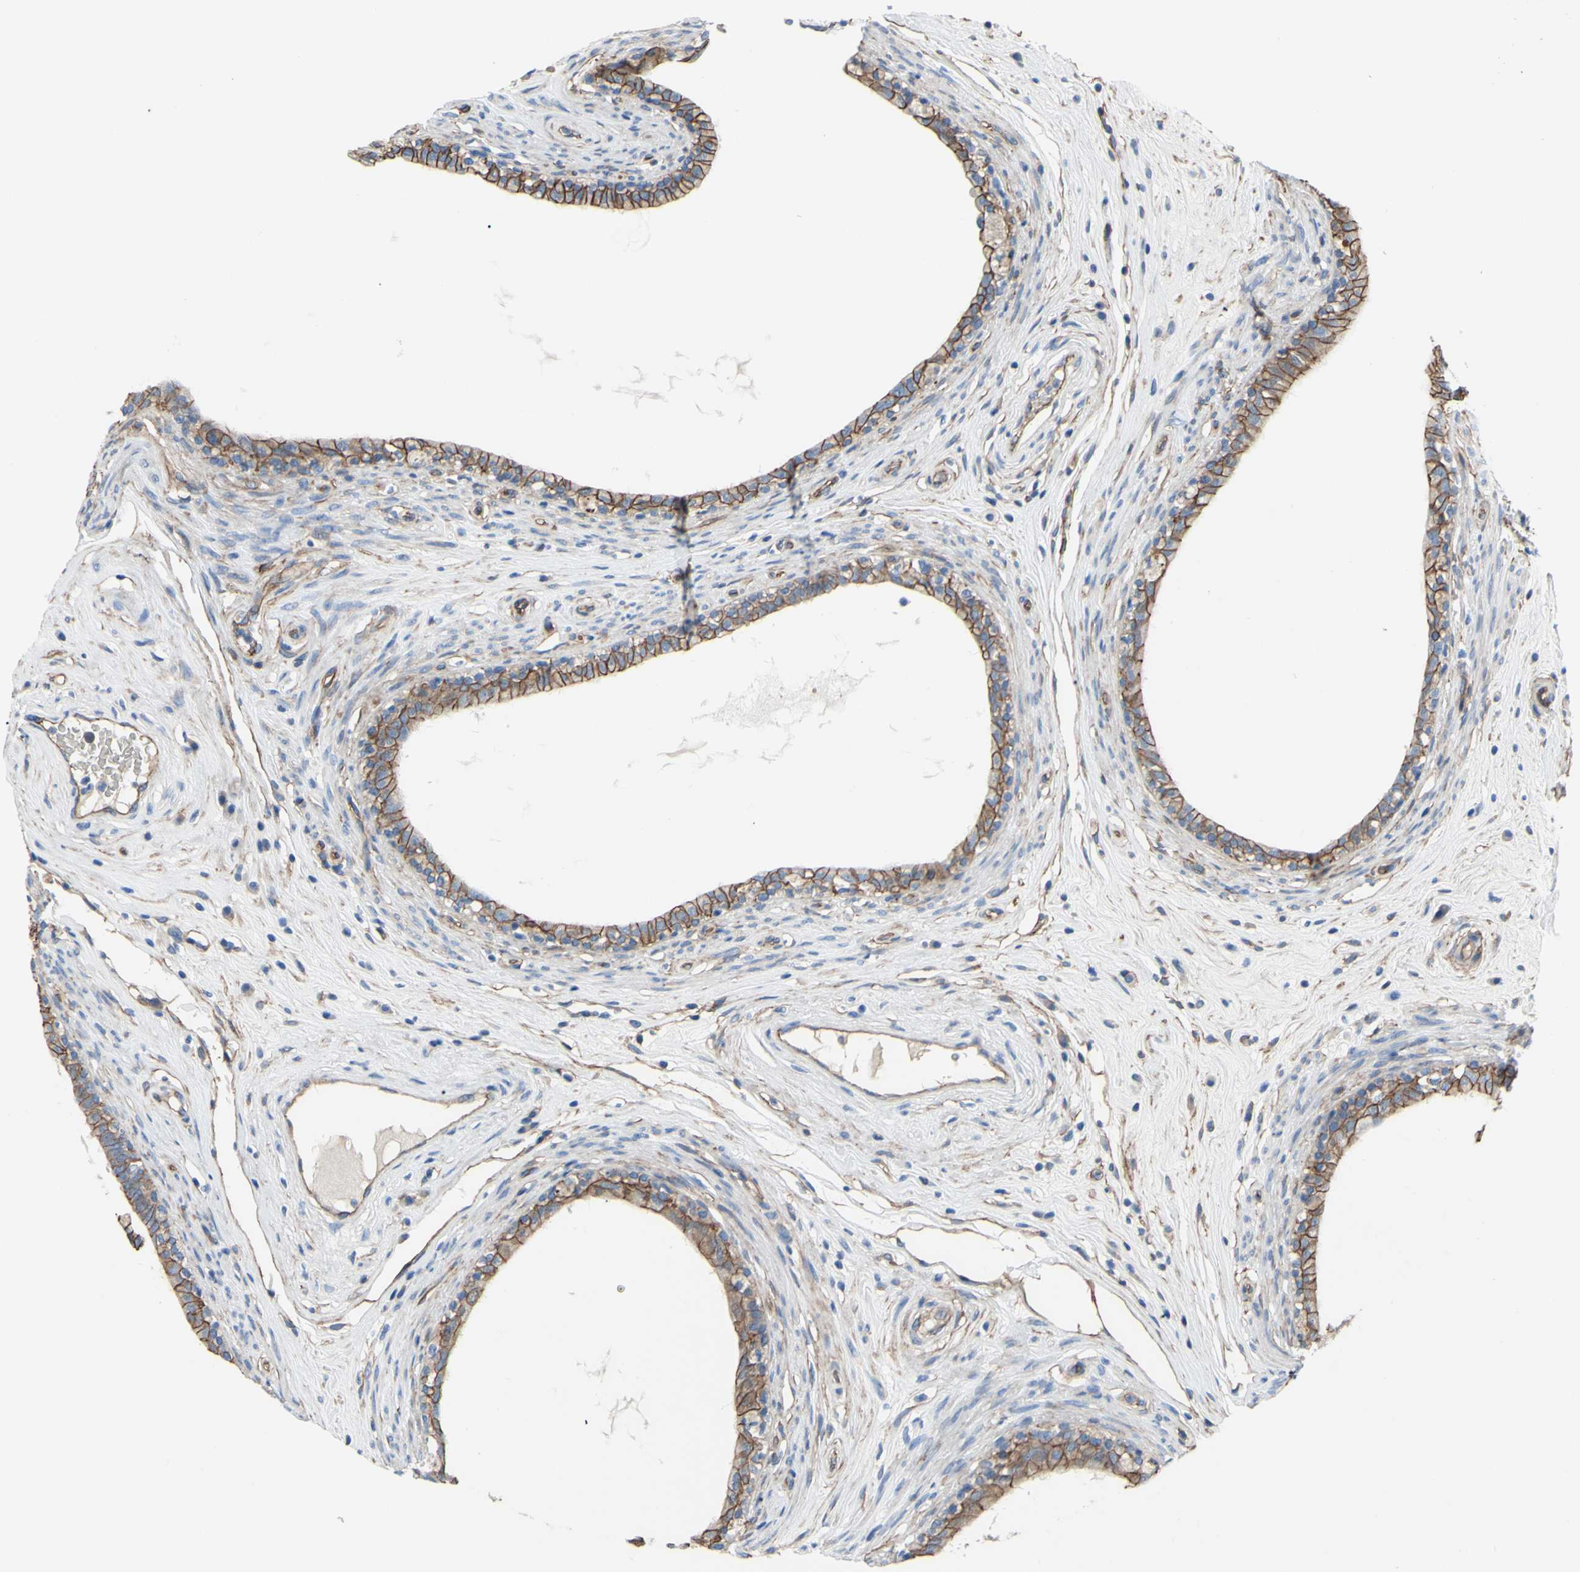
{"staining": {"intensity": "strong", "quantity": ">75%", "location": "cytoplasmic/membranous"}, "tissue": "epididymis", "cell_type": "Glandular cells", "image_type": "normal", "snomed": [{"axis": "morphology", "description": "Normal tissue, NOS"}, {"axis": "morphology", "description": "Inflammation, NOS"}, {"axis": "topography", "description": "Epididymis"}], "caption": "Brown immunohistochemical staining in normal human epididymis demonstrates strong cytoplasmic/membranous positivity in approximately >75% of glandular cells.", "gene": "TPBG", "patient": {"sex": "male", "age": 84}}